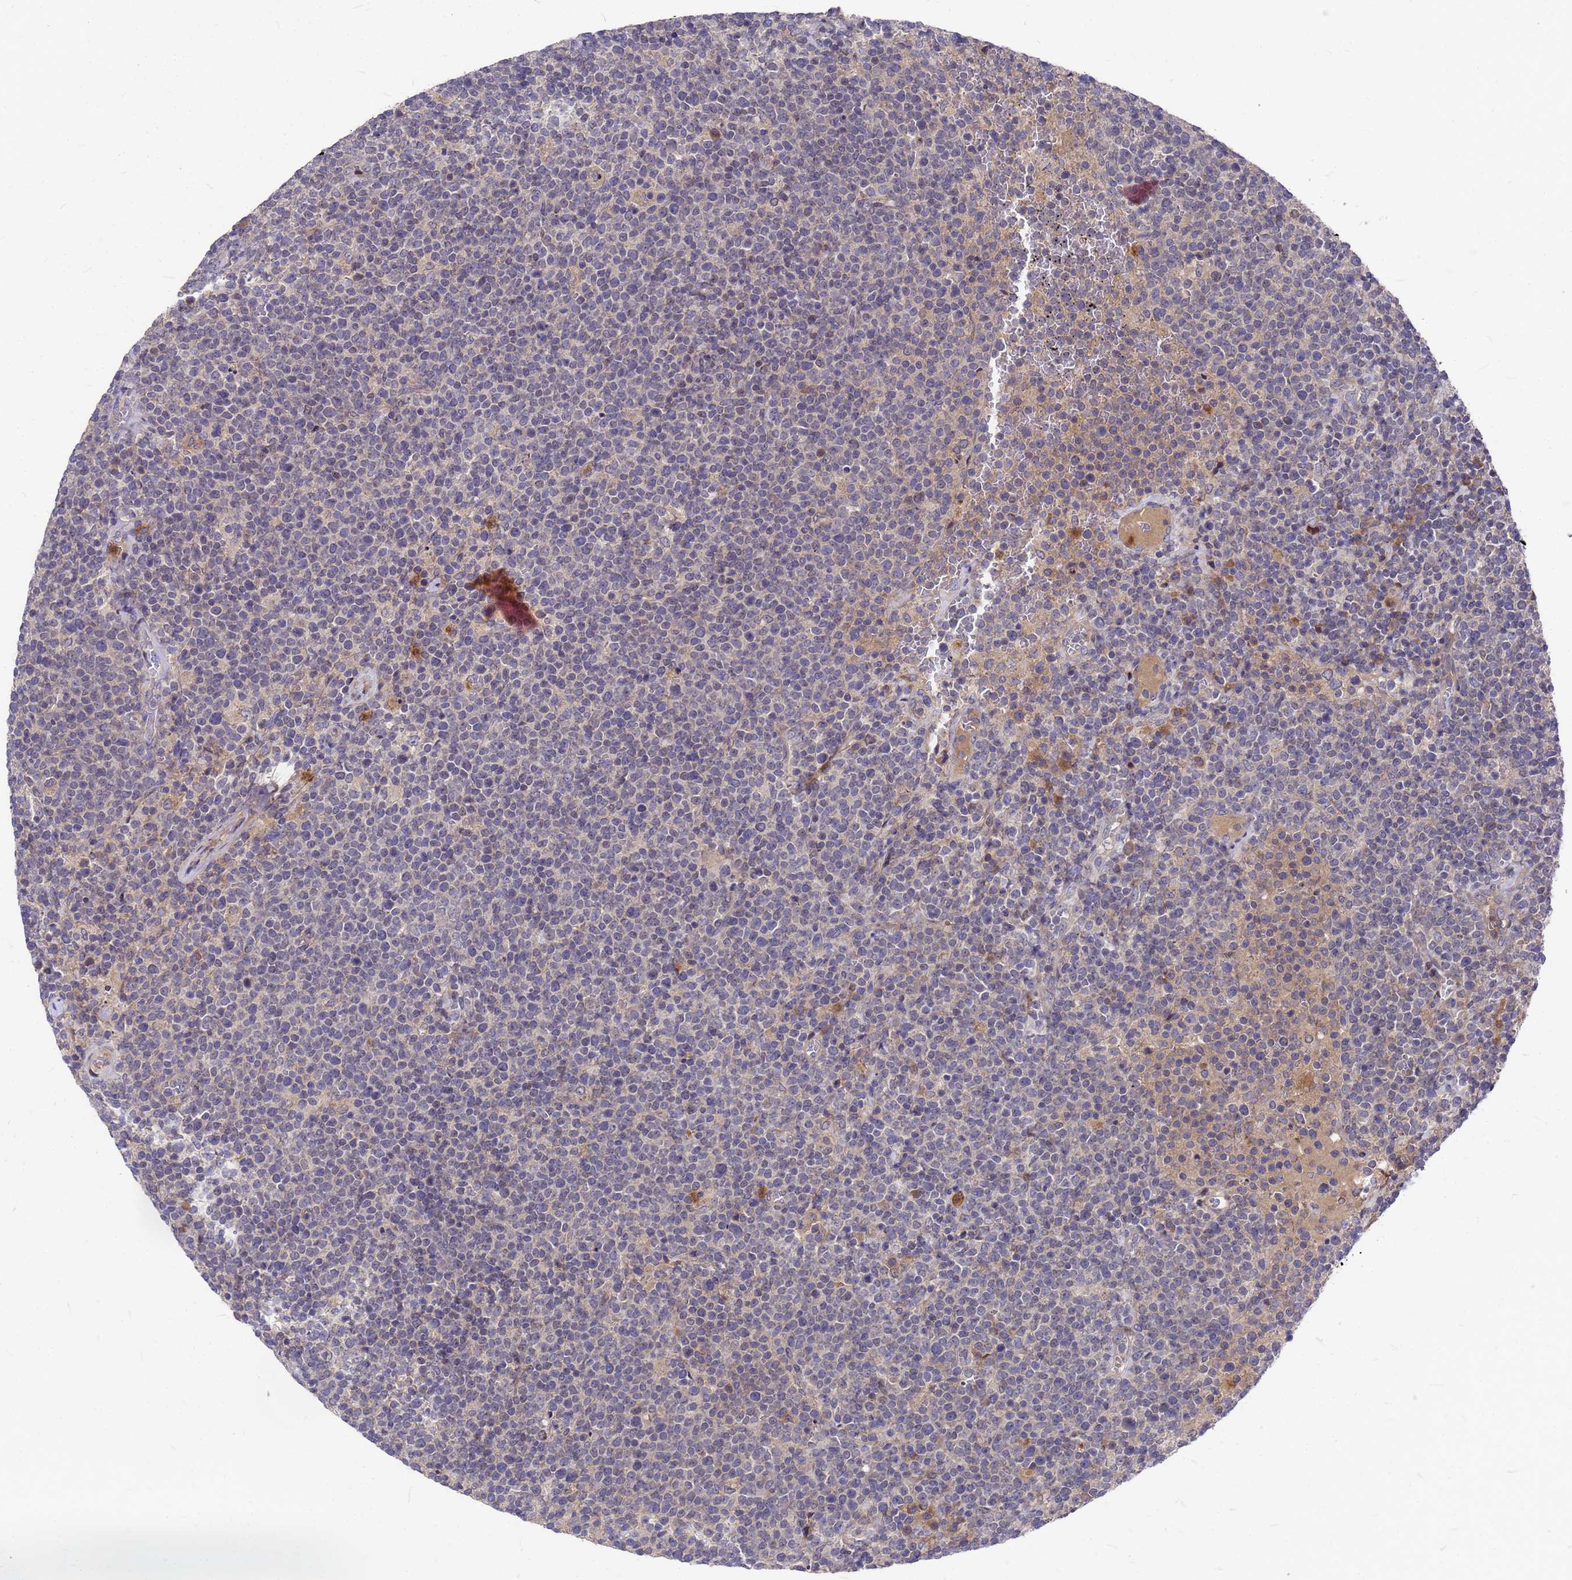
{"staining": {"intensity": "negative", "quantity": "none", "location": "none"}, "tissue": "lymphoma", "cell_type": "Tumor cells", "image_type": "cancer", "snomed": [{"axis": "morphology", "description": "Malignant lymphoma, non-Hodgkin's type, High grade"}, {"axis": "topography", "description": "Lymph node"}], "caption": "Lymphoma stained for a protein using immunohistochemistry demonstrates no expression tumor cells.", "gene": "ZNF717", "patient": {"sex": "male", "age": 61}}